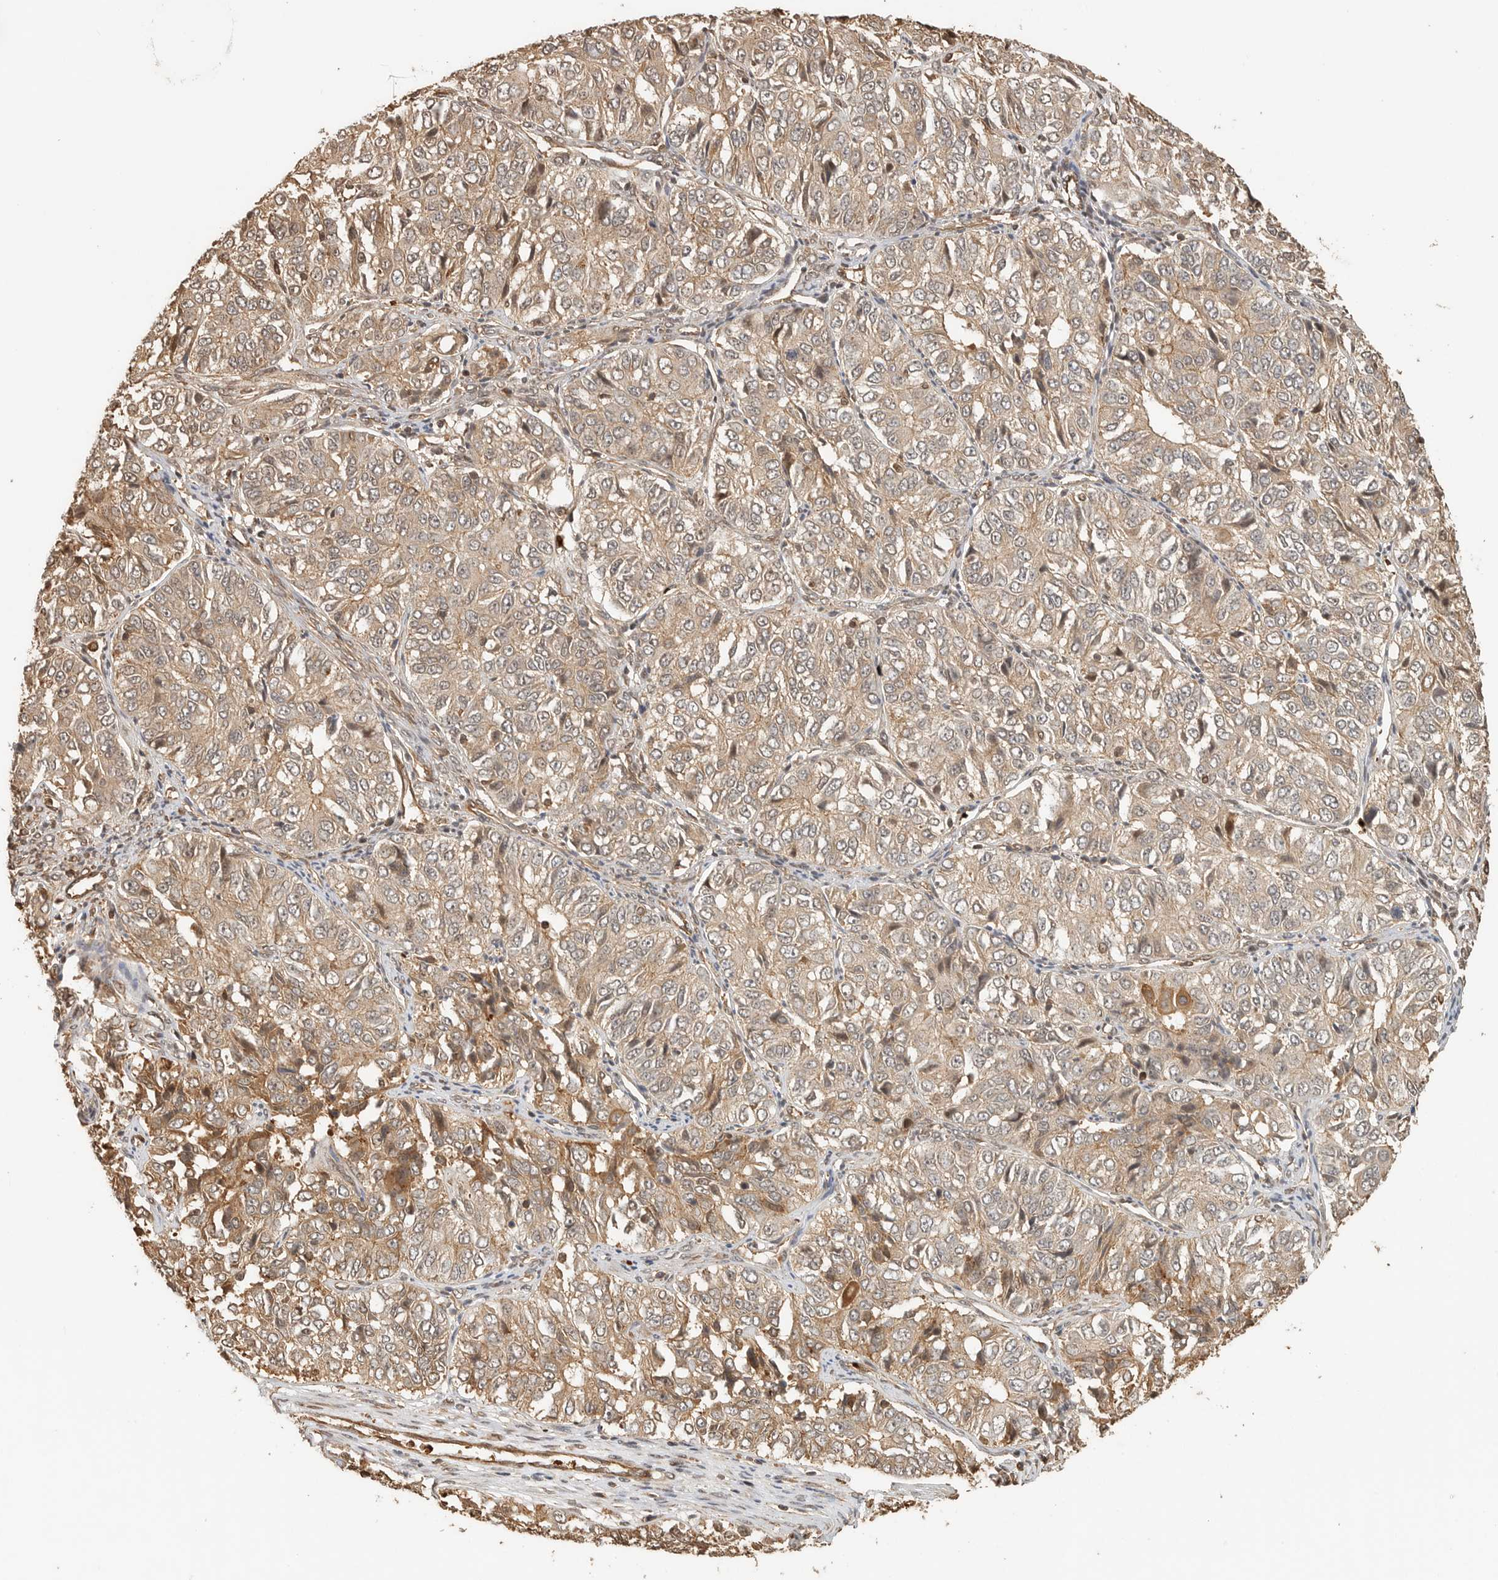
{"staining": {"intensity": "moderate", "quantity": ">75%", "location": "cytoplasmic/membranous"}, "tissue": "ovarian cancer", "cell_type": "Tumor cells", "image_type": "cancer", "snomed": [{"axis": "morphology", "description": "Carcinoma, endometroid"}, {"axis": "topography", "description": "Ovary"}], "caption": "This micrograph exhibits ovarian cancer (endometroid carcinoma) stained with IHC to label a protein in brown. The cytoplasmic/membranous of tumor cells show moderate positivity for the protein. Nuclei are counter-stained blue.", "gene": "OTUD6B", "patient": {"sex": "female", "age": 51}}